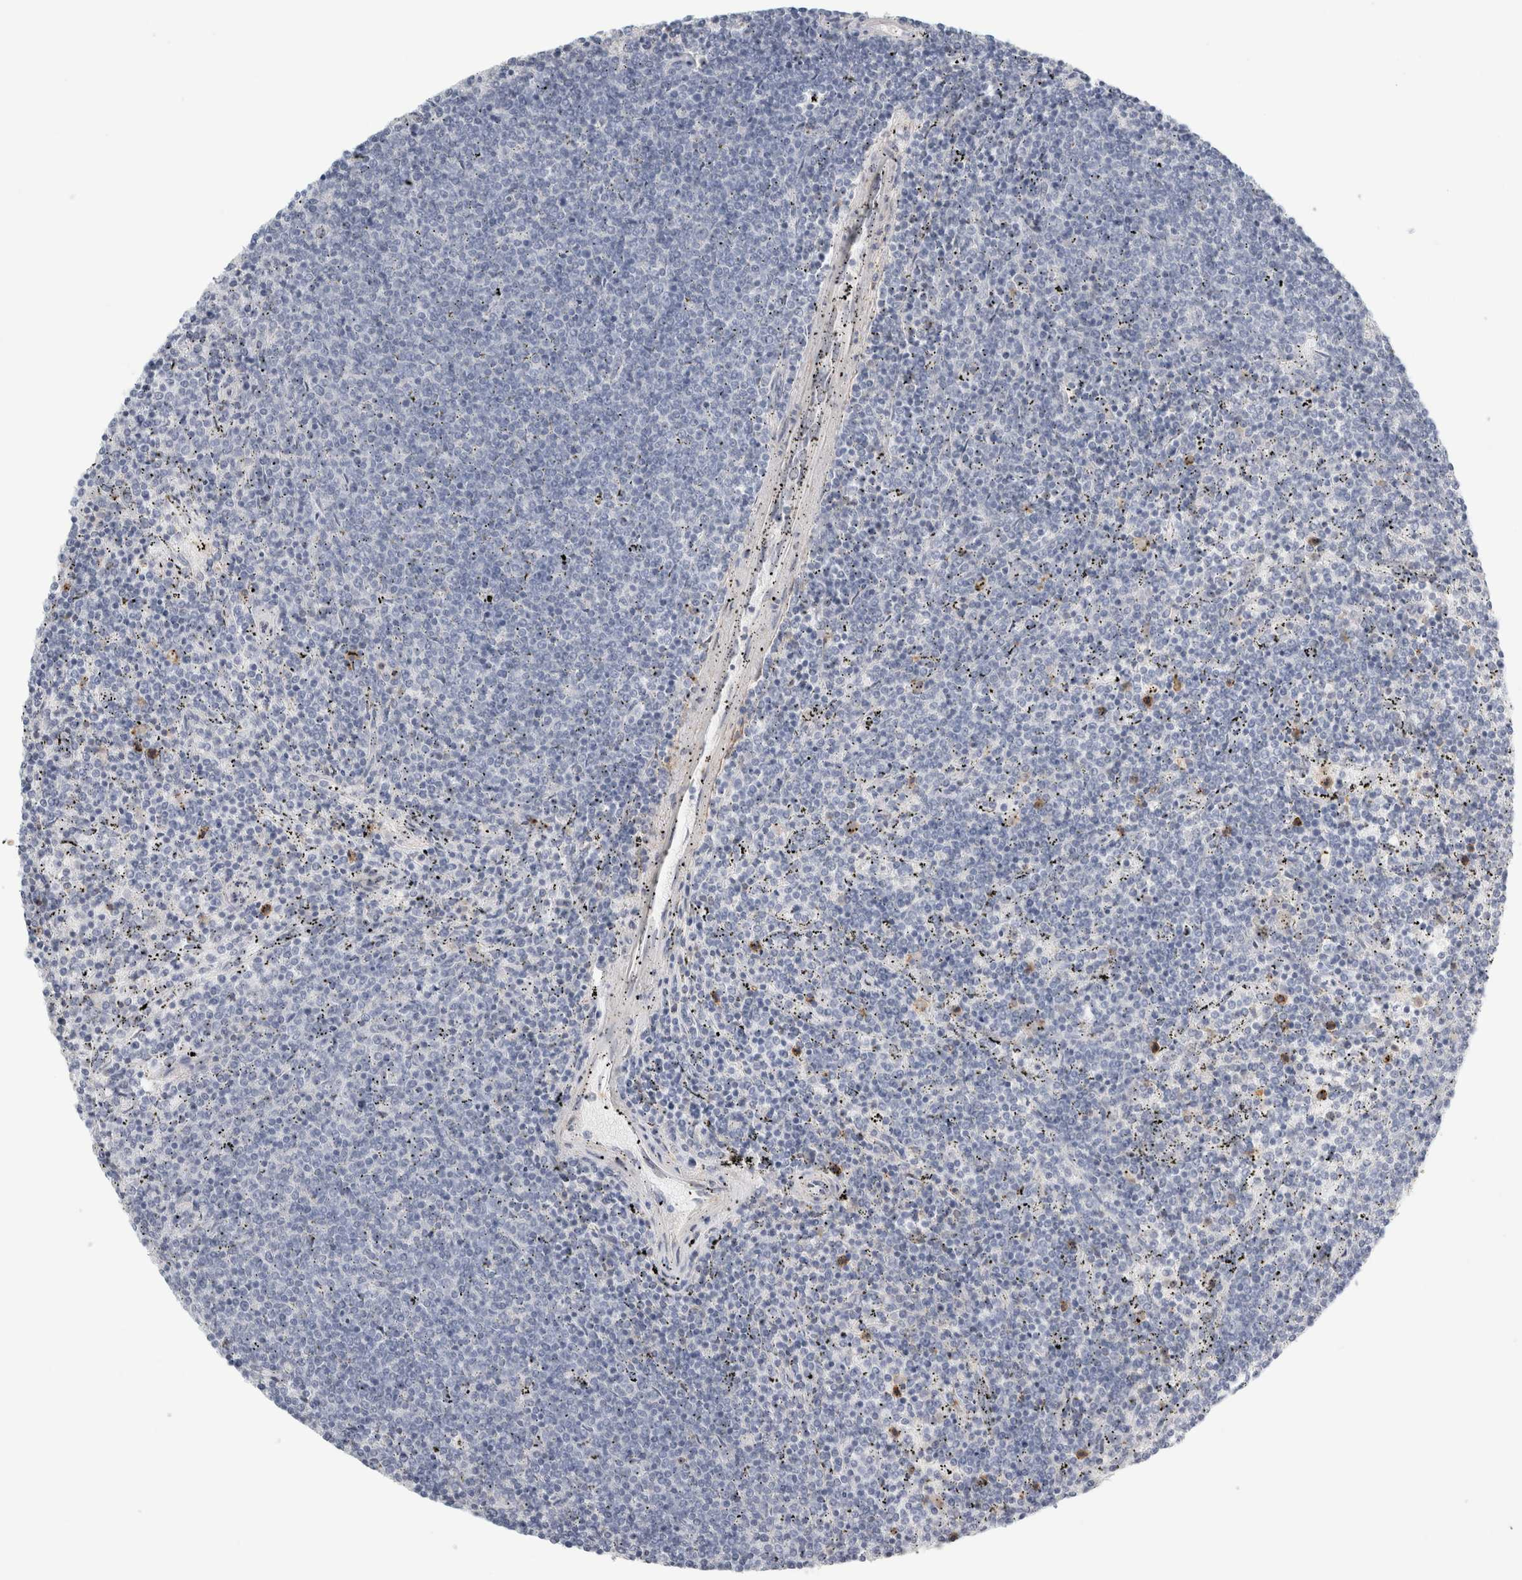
{"staining": {"intensity": "negative", "quantity": "none", "location": "none"}, "tissue": "lymphoma", "cell_type": "Tumor cells", "image_type": "cancer", "snomed": [{"axis": "morphology", "description": "Malignant lymphoma, non-Hodgkin's type, Low grade"}, {"axis": "topography", "description": "Spleen"}], "caption": "Immunohistochemical staining of human low-grade malignant lymphoma, non-Hodgkin's type shows no significant staining in tumor cells. Brightfield microscopy of immunohistochemistry (IHC) stained with DAB (brown) and hematoxylin (blue), captured at high magnification.", "gene": "P2RY2", "patient": {"sex": "female", "age": 50}}